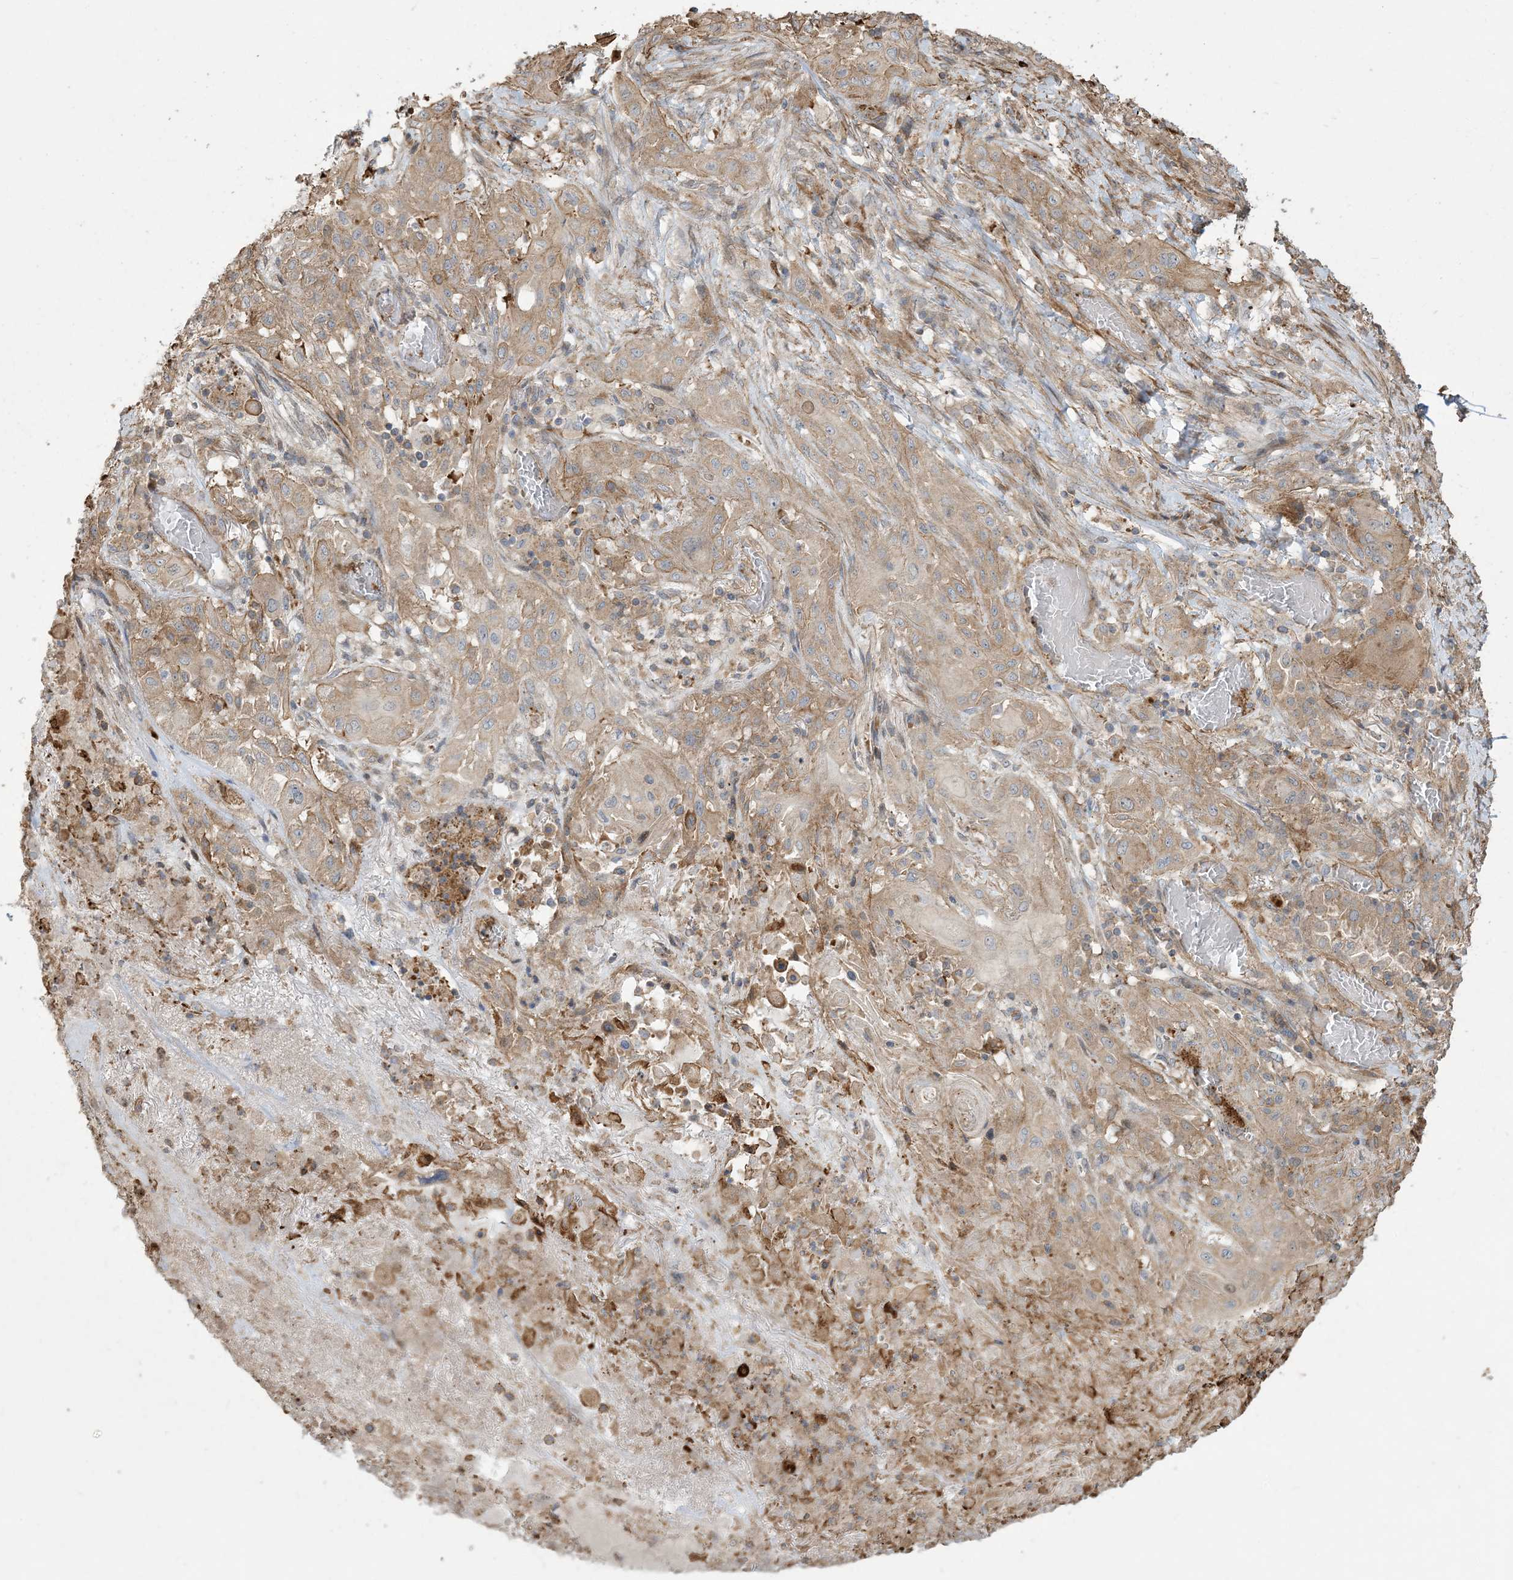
{"staining": {"intensity": "weak", "quantity": ">75%", "location": "cytoplasmic/membranous"}, "tissue": "lung cancer", "cell_type": "Tumor cells", "image_type": "cancer", "snomed": [{"axis": "morphology", "description": "Squamous cell carcinoma, NOS"}, {"axis": "topography", "description": "Lung"}], "caption": "A photomicrograph showing weak cytoplasmic/membranous expression in about >75% of tumor cells in lung cancer (squamous cell carcinoma), as visualized by brown immunohistochemical staining.", "gene": "KLHL18", "patient": {"sex": "female", "age": 47}}